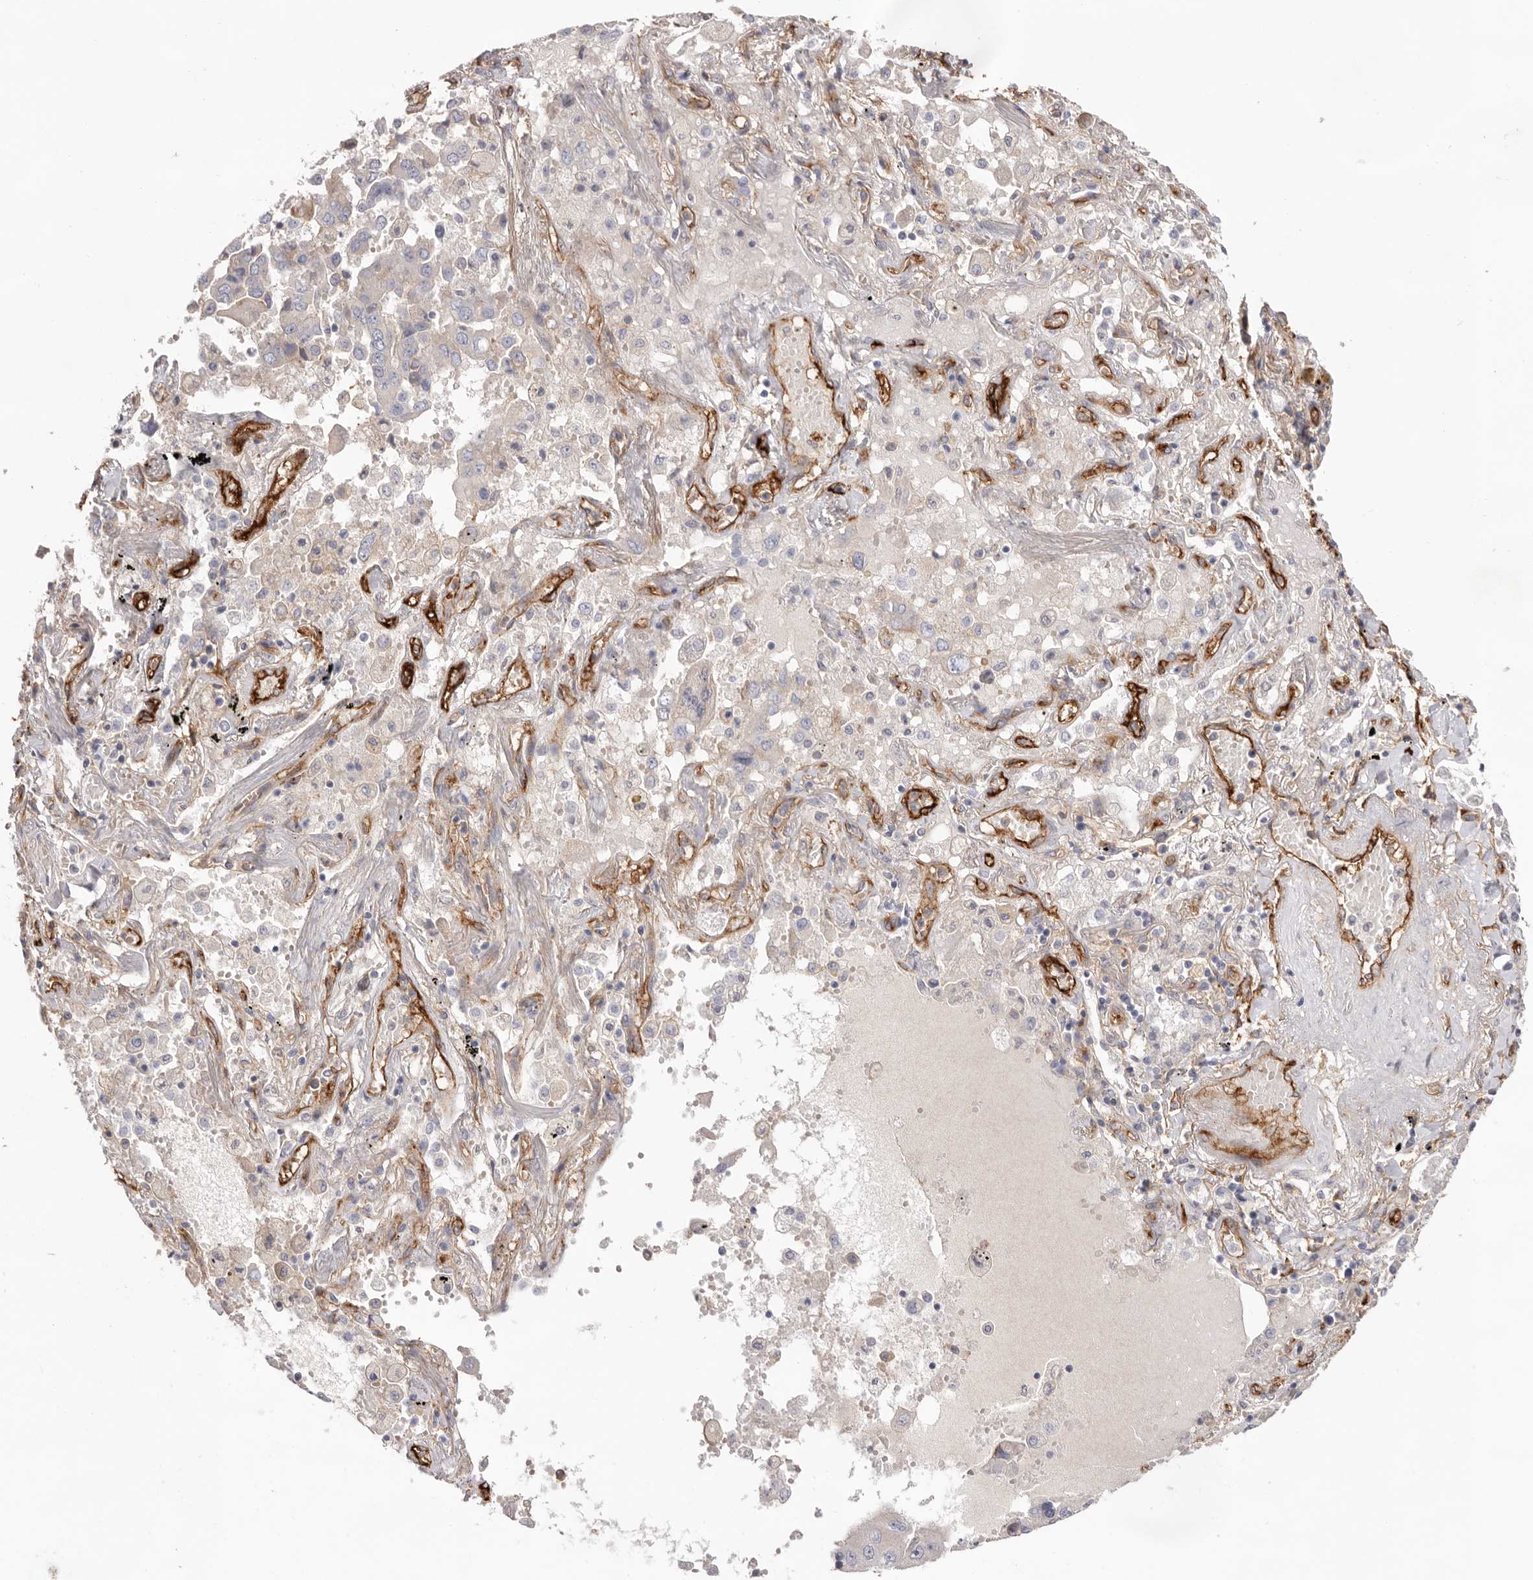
{"staining": {"intensity": "moderate", "quantity": "<25%", "location": "cytoplasmic/membranous"}, "tissue": "lung cancer", "cell_type": "Tumor cells", "image_type": "cancer", "snomed": [{"axis": "morphology", "description": "Adenocarcinoma, NOS"}, {"axis": "topography", "description": "Lung"}], "caption": "This is an image of IHC staining of lung adenocarcinoma, which shows moderate staining in the cytoplasmic/membranous of tumor cells.", "gene": "LRRC66", "patient": {"sex": "female", "age": 65}}